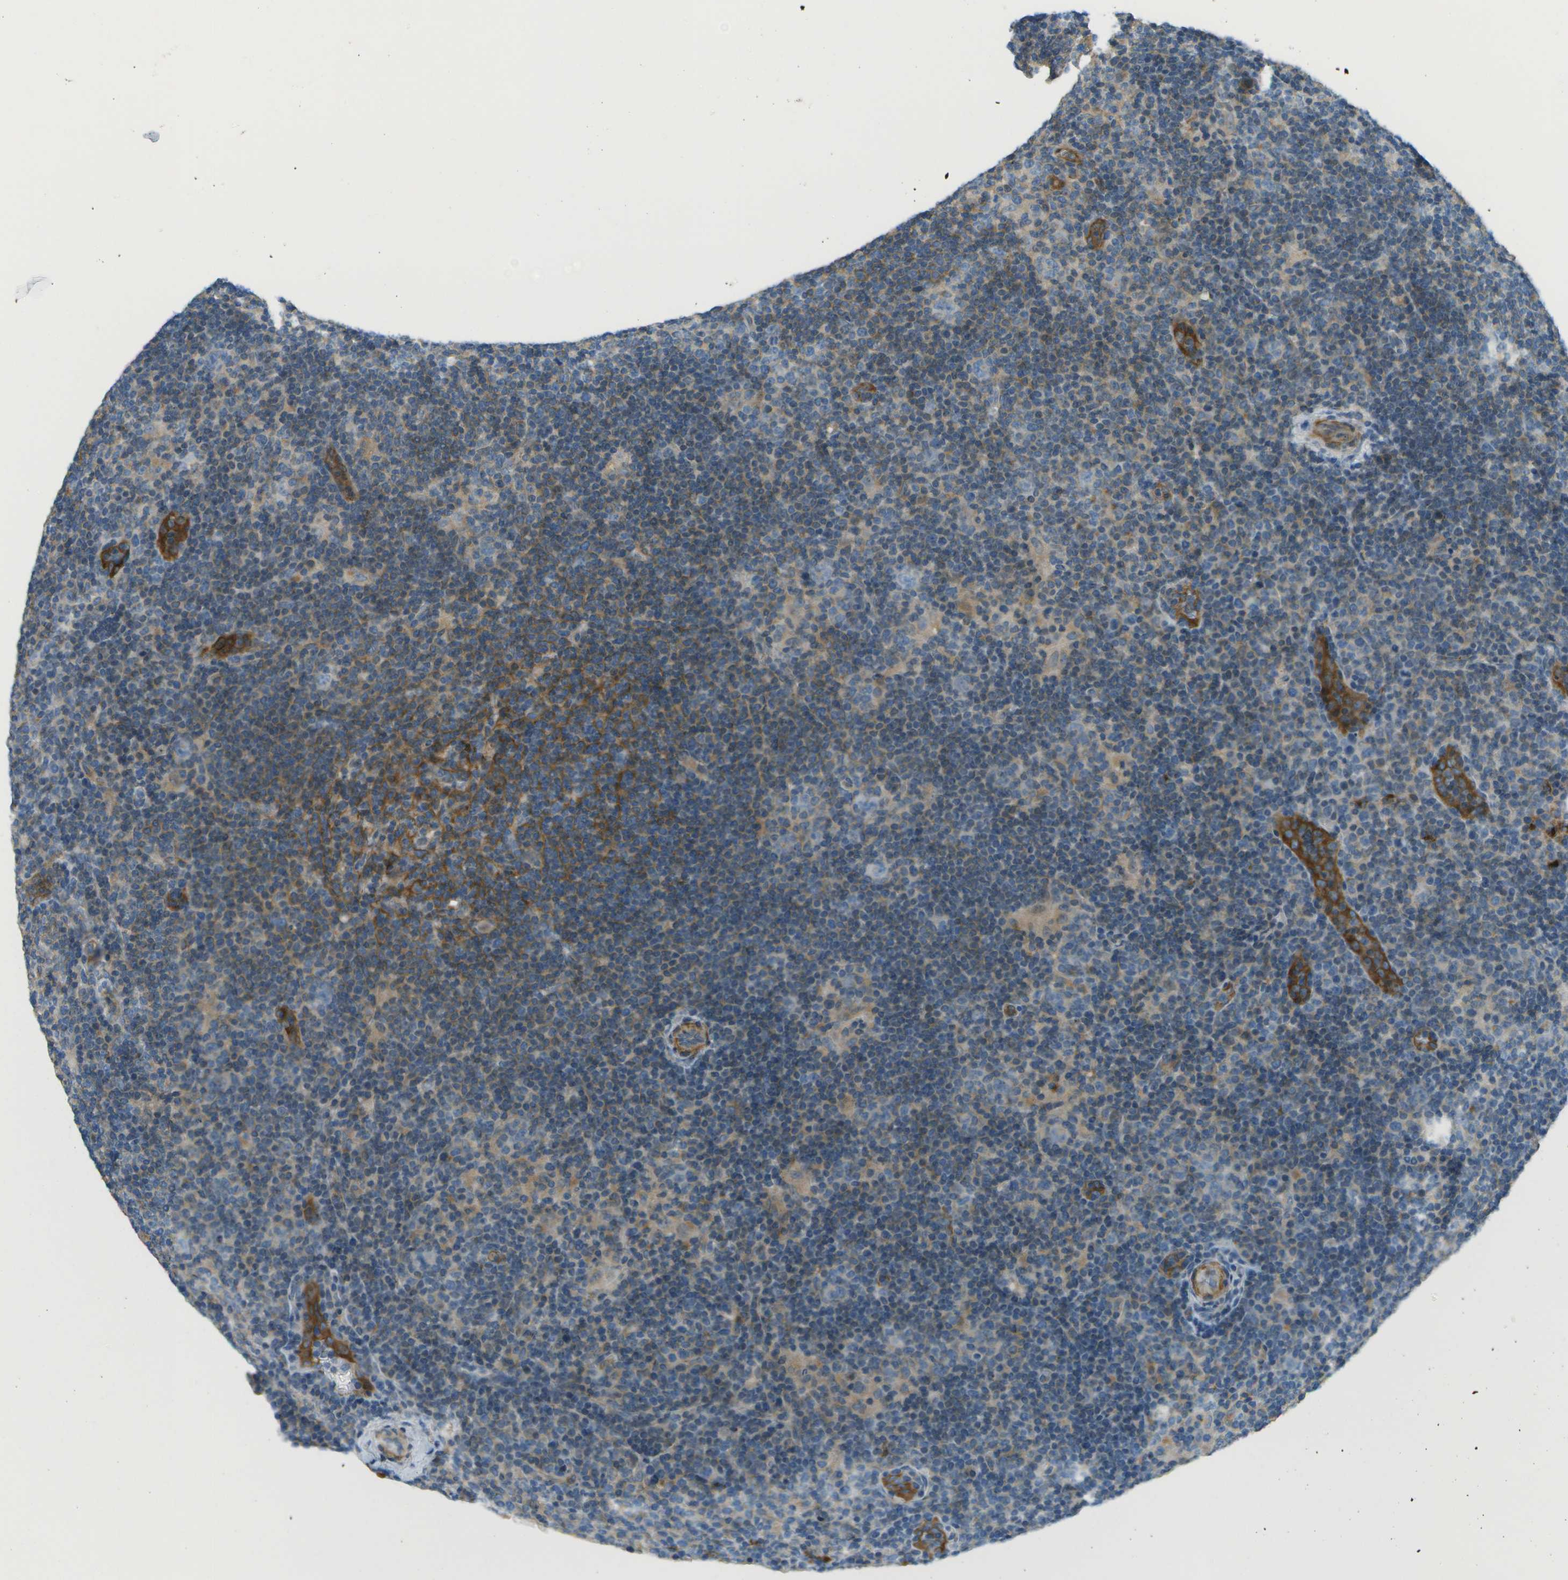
{"staining": {"intensity": "weak", "quantity": "25%-75%", "location": "cytoplasmic/membranous"}, "tissue": "lymphoma", "cell_type": "Tumor cells", "image_type": "cancer", "snomed": [{"axis": "morphology", "description": "Hodgkin's disease, NOS"}, {"axis": "topography", "description": "Lymph node"}], "caption": "Lymphoma stained for a protein (brown) shows weak cytoplasmic/membranous positive staining in approximately 25%-75% of tumor cells.", "gene": "MYH11", "patient": {"sex": "female", "age": 57}}